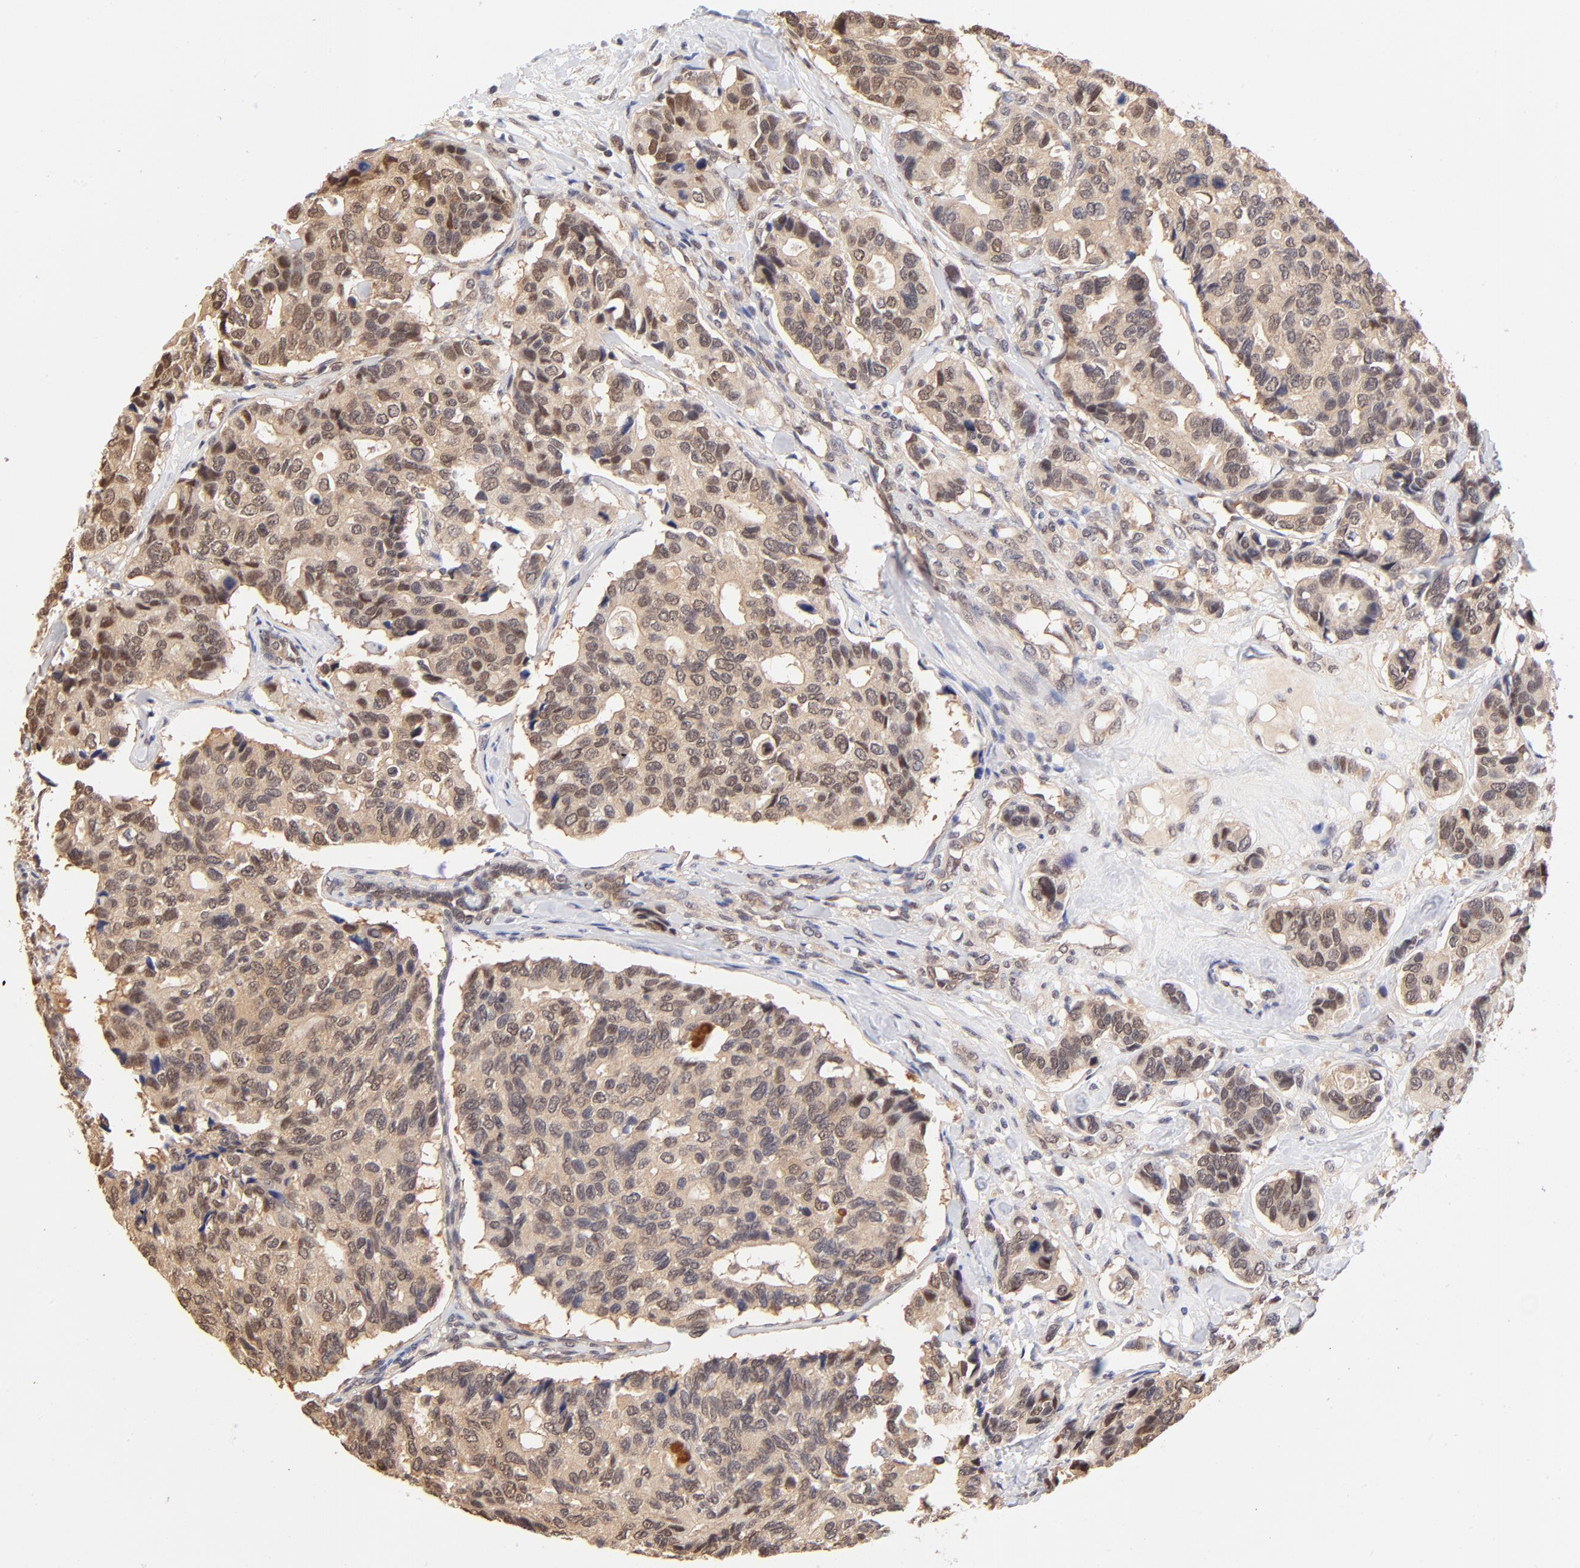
{"staining": {"intensity": "weak", "quantity": ">75%", "location": "cytoplasmic/membranous,nuclear"}, "tissue": "breast cancer", "cell_type": "Tumor cells", "image_type": "cancer", "snomed": [{"axis": "morphology", "description": "Duct carcinoma"}, {"axis": "topography", "description": "Breast"}], "caption": "Immunohistochemical staining of breast cancer (intraductal carcinoma) reveals low levels of weak cytoplasmic/membranous and nuclear protein staining in approximately >75% of tumor cells.", "gene": "TXNL1", "patient": {"sex": "female", "age": 69}}